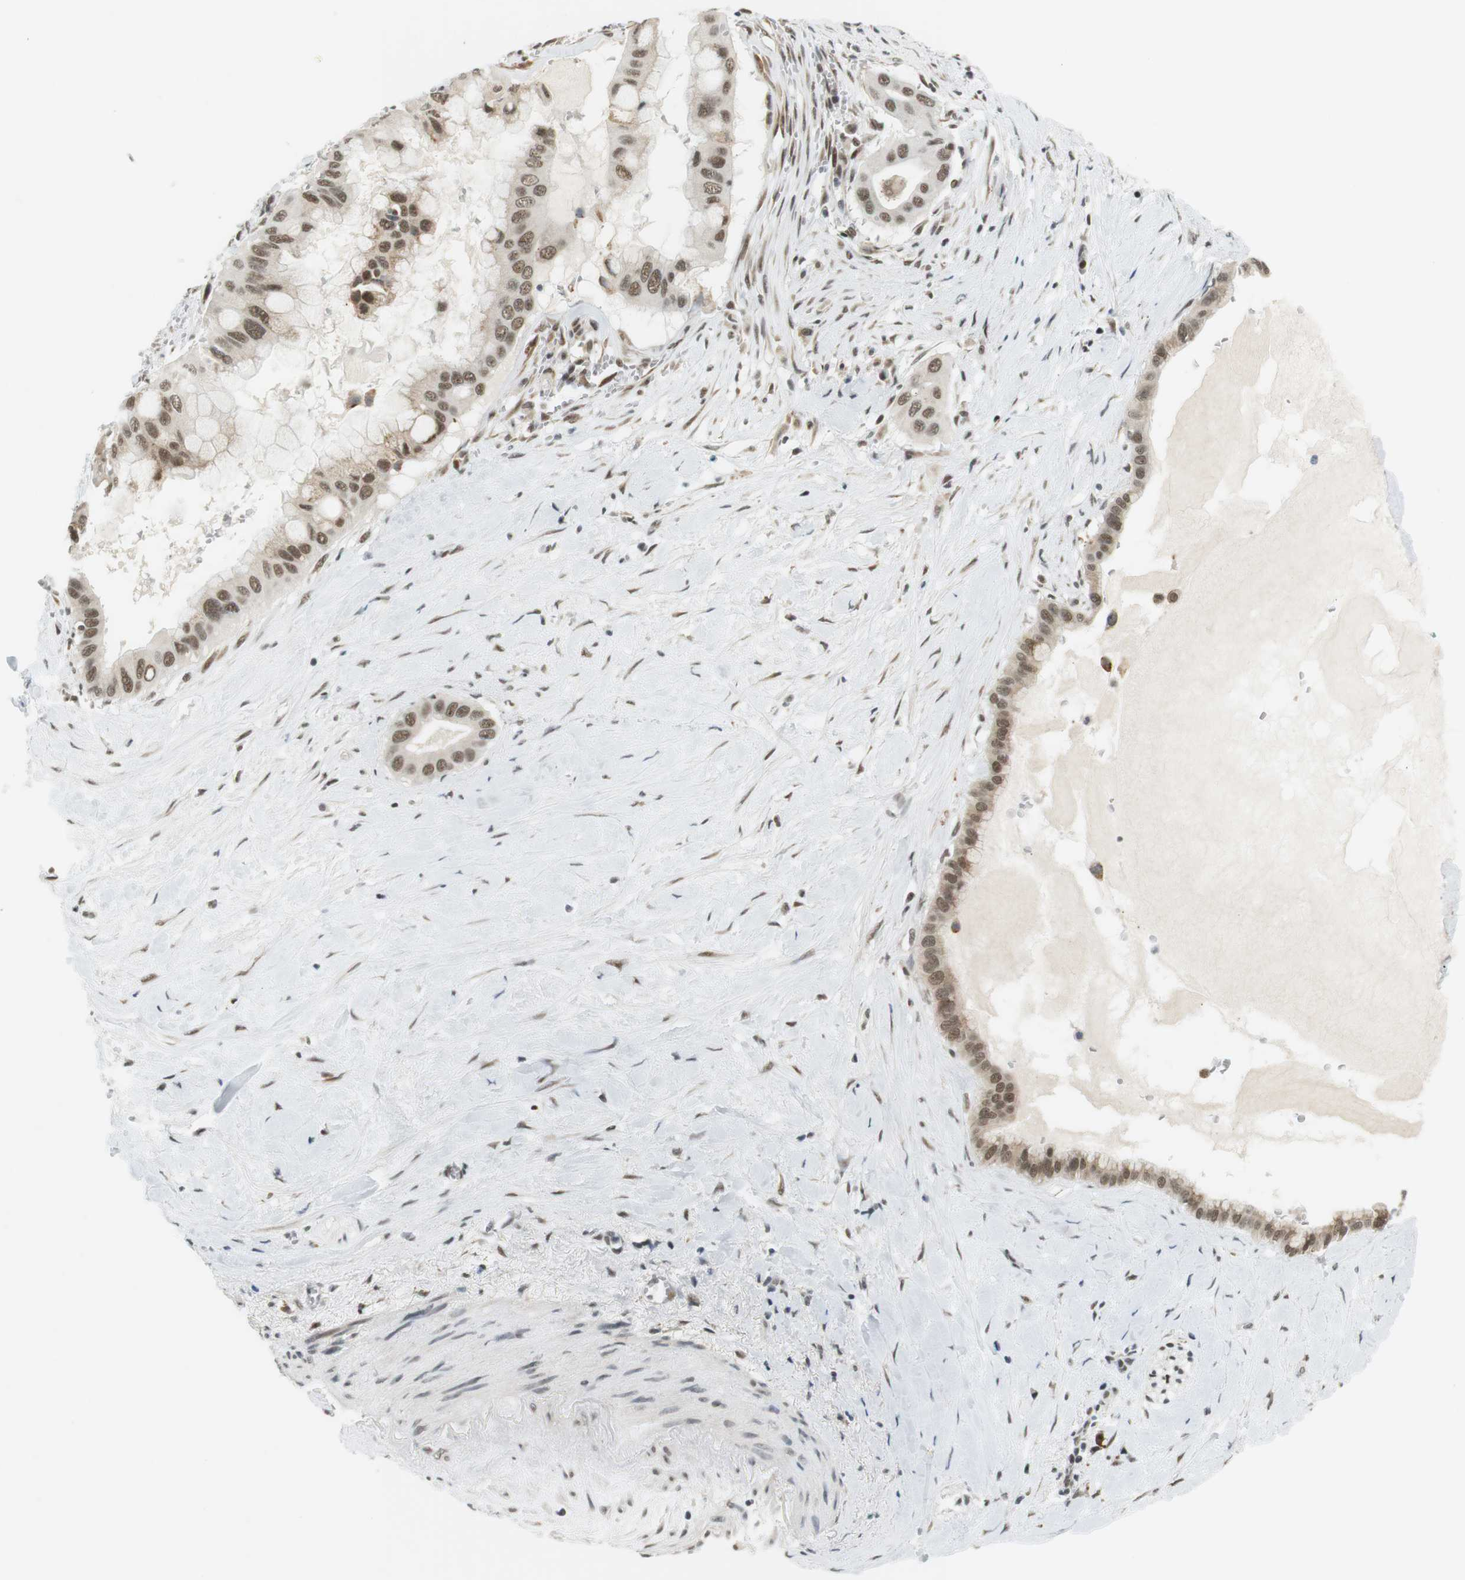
{"staining": {"intensity": "moderate", "quantity": ">75%", "location": "nuclear"}, "tissue": "pancreatic cancer", "cell_type": "Tumor cells", "image_type": "cancer", "snomed": [{"axis": "morphology", "description": "Adenocarcinoma, NOS"}, {"axis": "topography", "description": "Pancreas"}], "caption": "Adenocarcinoma (pancreatic) was stained to show a protein in brown. There is medium levels of moderate nuclear expression in approximately >75% of tumor cells.", "gene": "RNF38", "patient": {"sex": "male", "age": 55}}